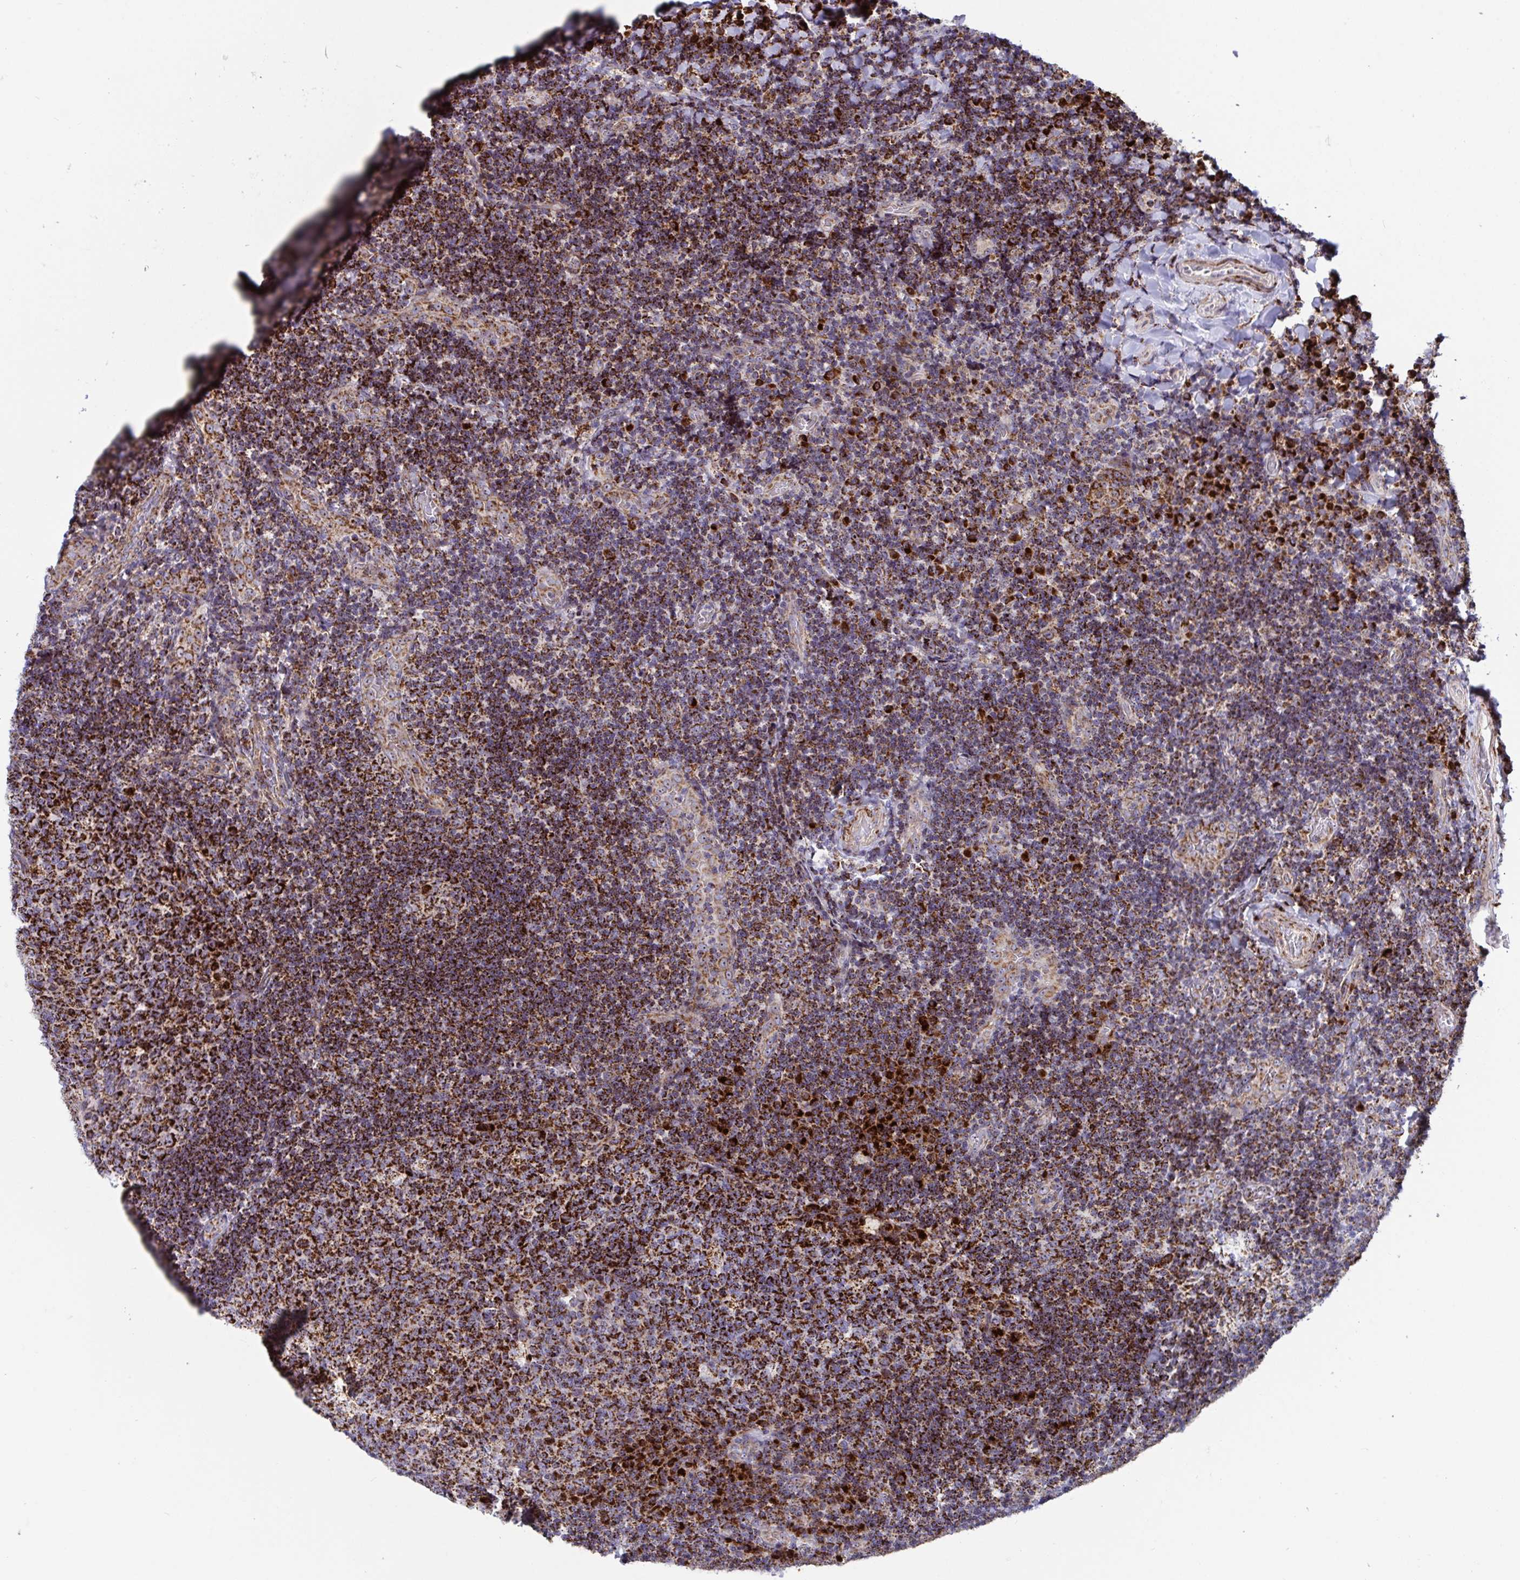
{"staining": {"intensity": "strong", "quantity": ">75%", "location": "cytoplasmic/membranous"}, "tissue": "tonsil", "cell_type": "Germinal center cells", "image_type": "normal", "snomed": [{"axis": "morphology", "description": "Normal tissue, NOS"}, {"axis": "topography", "description": "Tonsil"}], "caption": "High-power microscopy captured an IHC photomicrograph of benign tonsil, revealing strong cytoplasmic/membranous staining in approximately >75% of germinal center cells.", "gene": "ATP5MJ", "patient": {"sex": "male", "age": 17}}